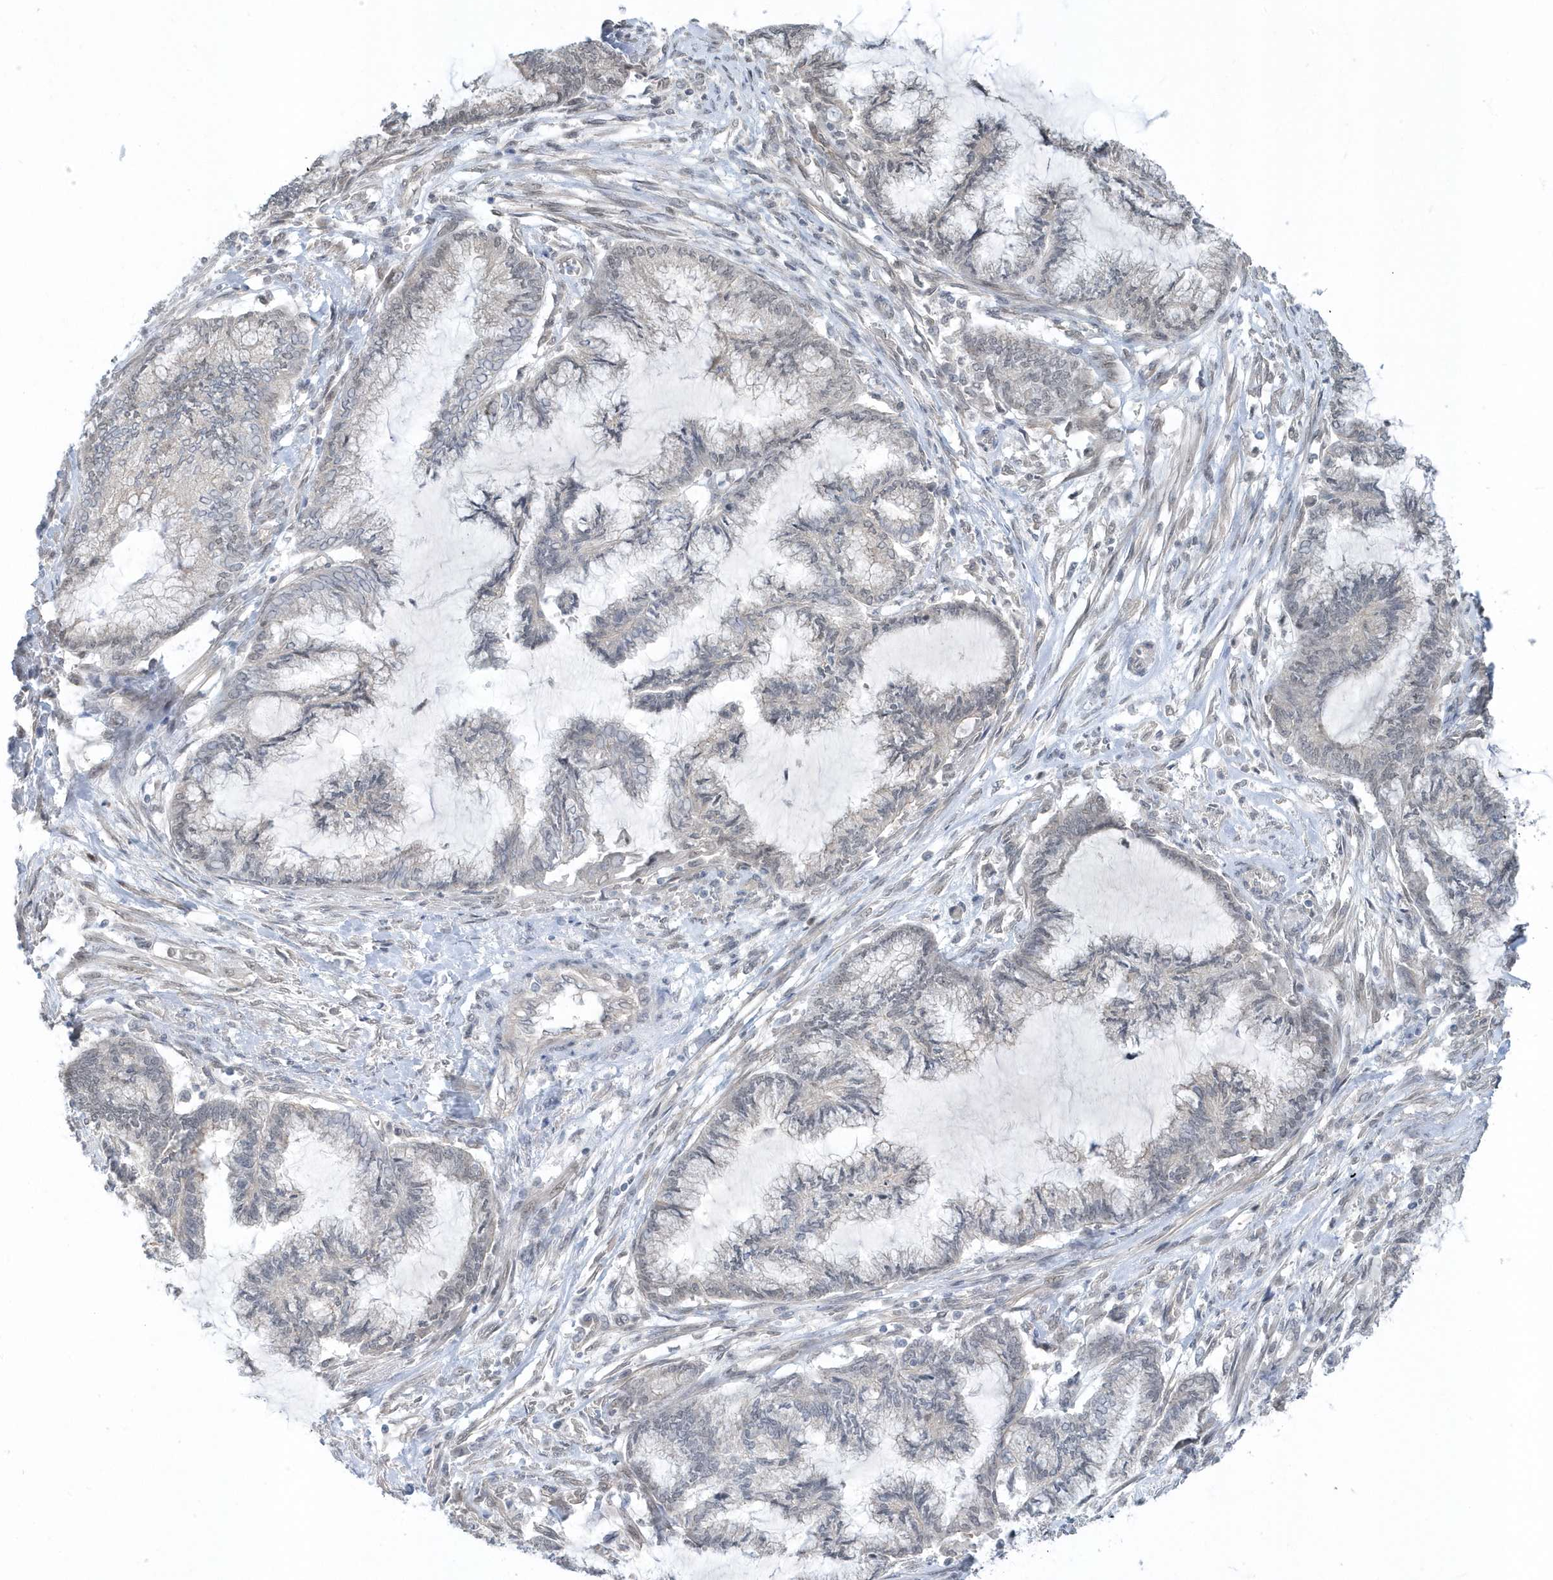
{"staining": {"intensity": "negative", "quantity": "none", "location": "none"}, "tissue": "endometrial cancer", "cell_type": "Tumor cells", "image_type": "cancer", "snomed": [{"axis": "morphology", "description": "Adenocarcinoma, NOS"}, {"axis": "topography", "description": "Endometrium"}], "caption": "Immunohistochemistry (IHC) of human endometrial cancer (adenocarcinoma) demonstrates no positivity in tumor cells.", "gene": "USP53", "patient": {"sex": "female", "age": 86}}